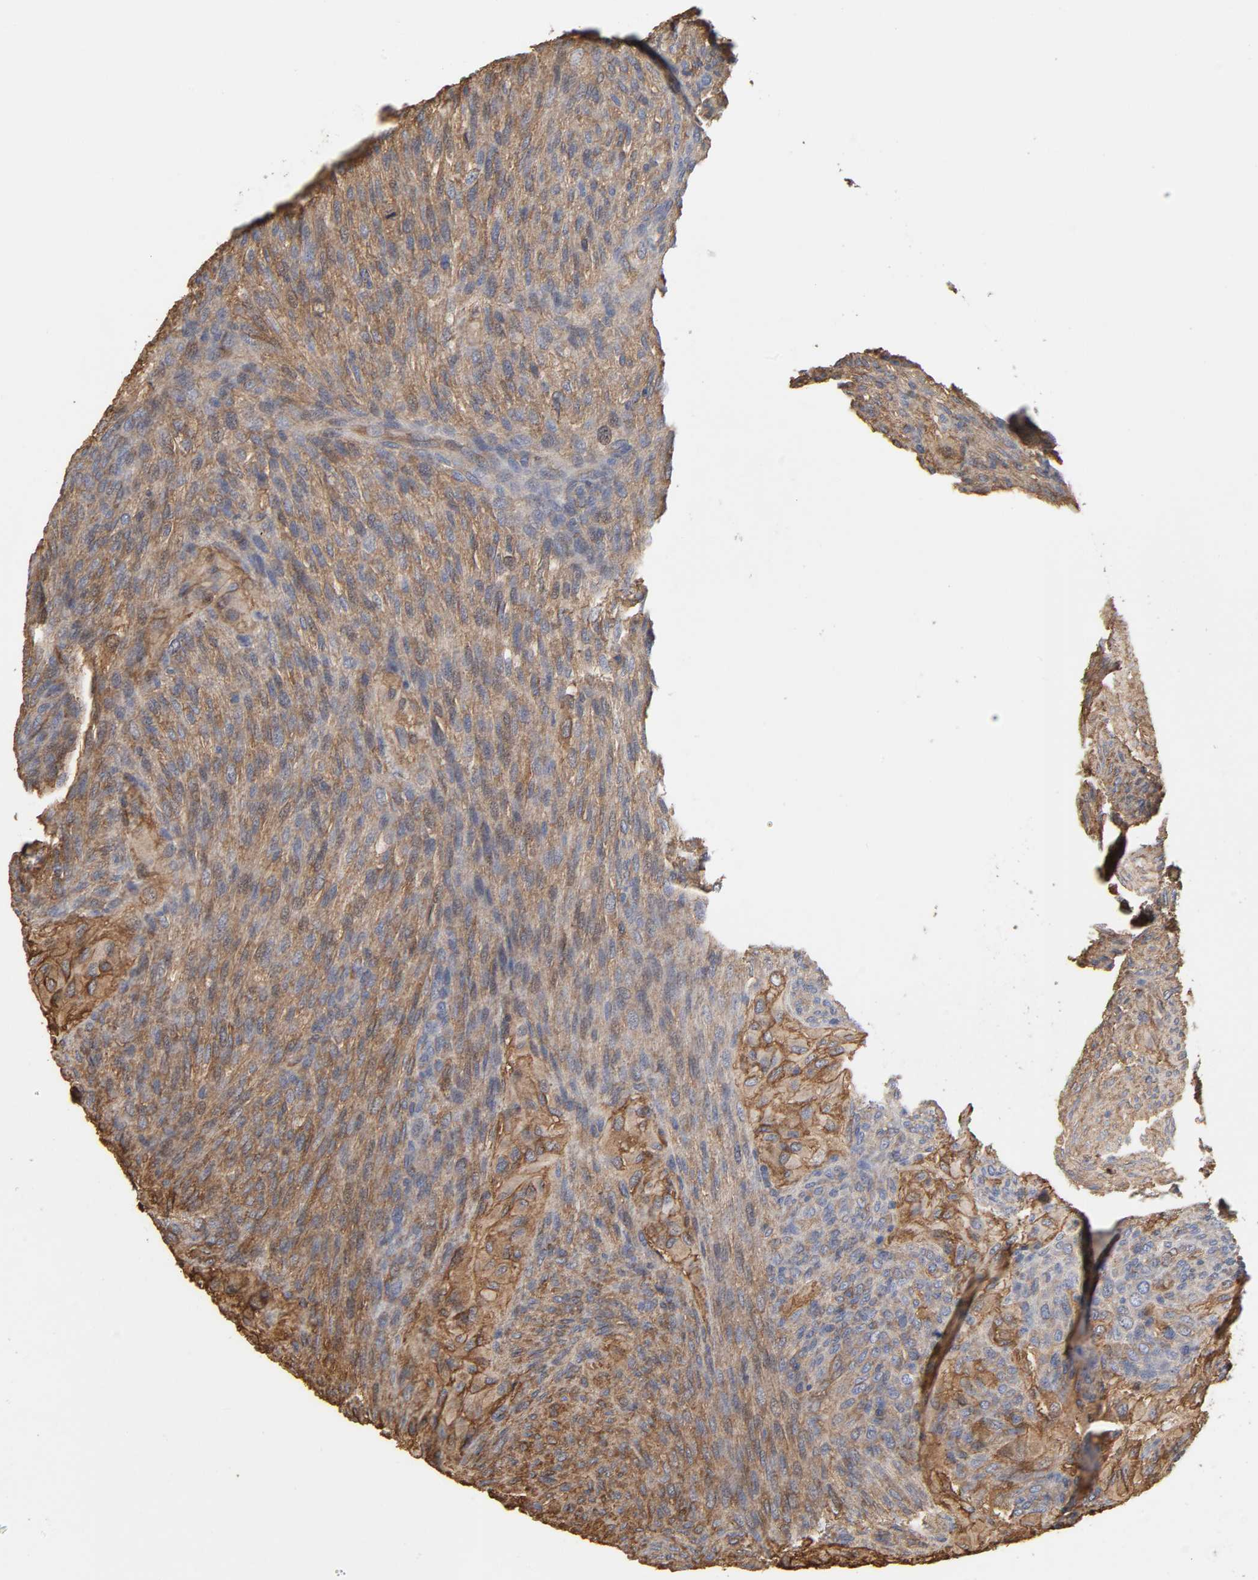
{"staining": {"intensity": "moderate", "quantity": ">75%", "location": "cytoplasmic/membranous"}, "tissue": "glioma", "cell_type": "Tumor cells", "image_type": "cancer", "snomed": [{"axis": "morphology", "description": "Glioma, malignant, High grade"}, {"axis": "topography", "description": "Cerebral cortex"}], "caption": "Glioma was stained to show a protein in brown. There is medium levels of moderate cytoplasmic/membranous positivity in about >75% of tumor cells.", "gene": "ANXA2", "patient": {"sex": "female", "age": 55}}